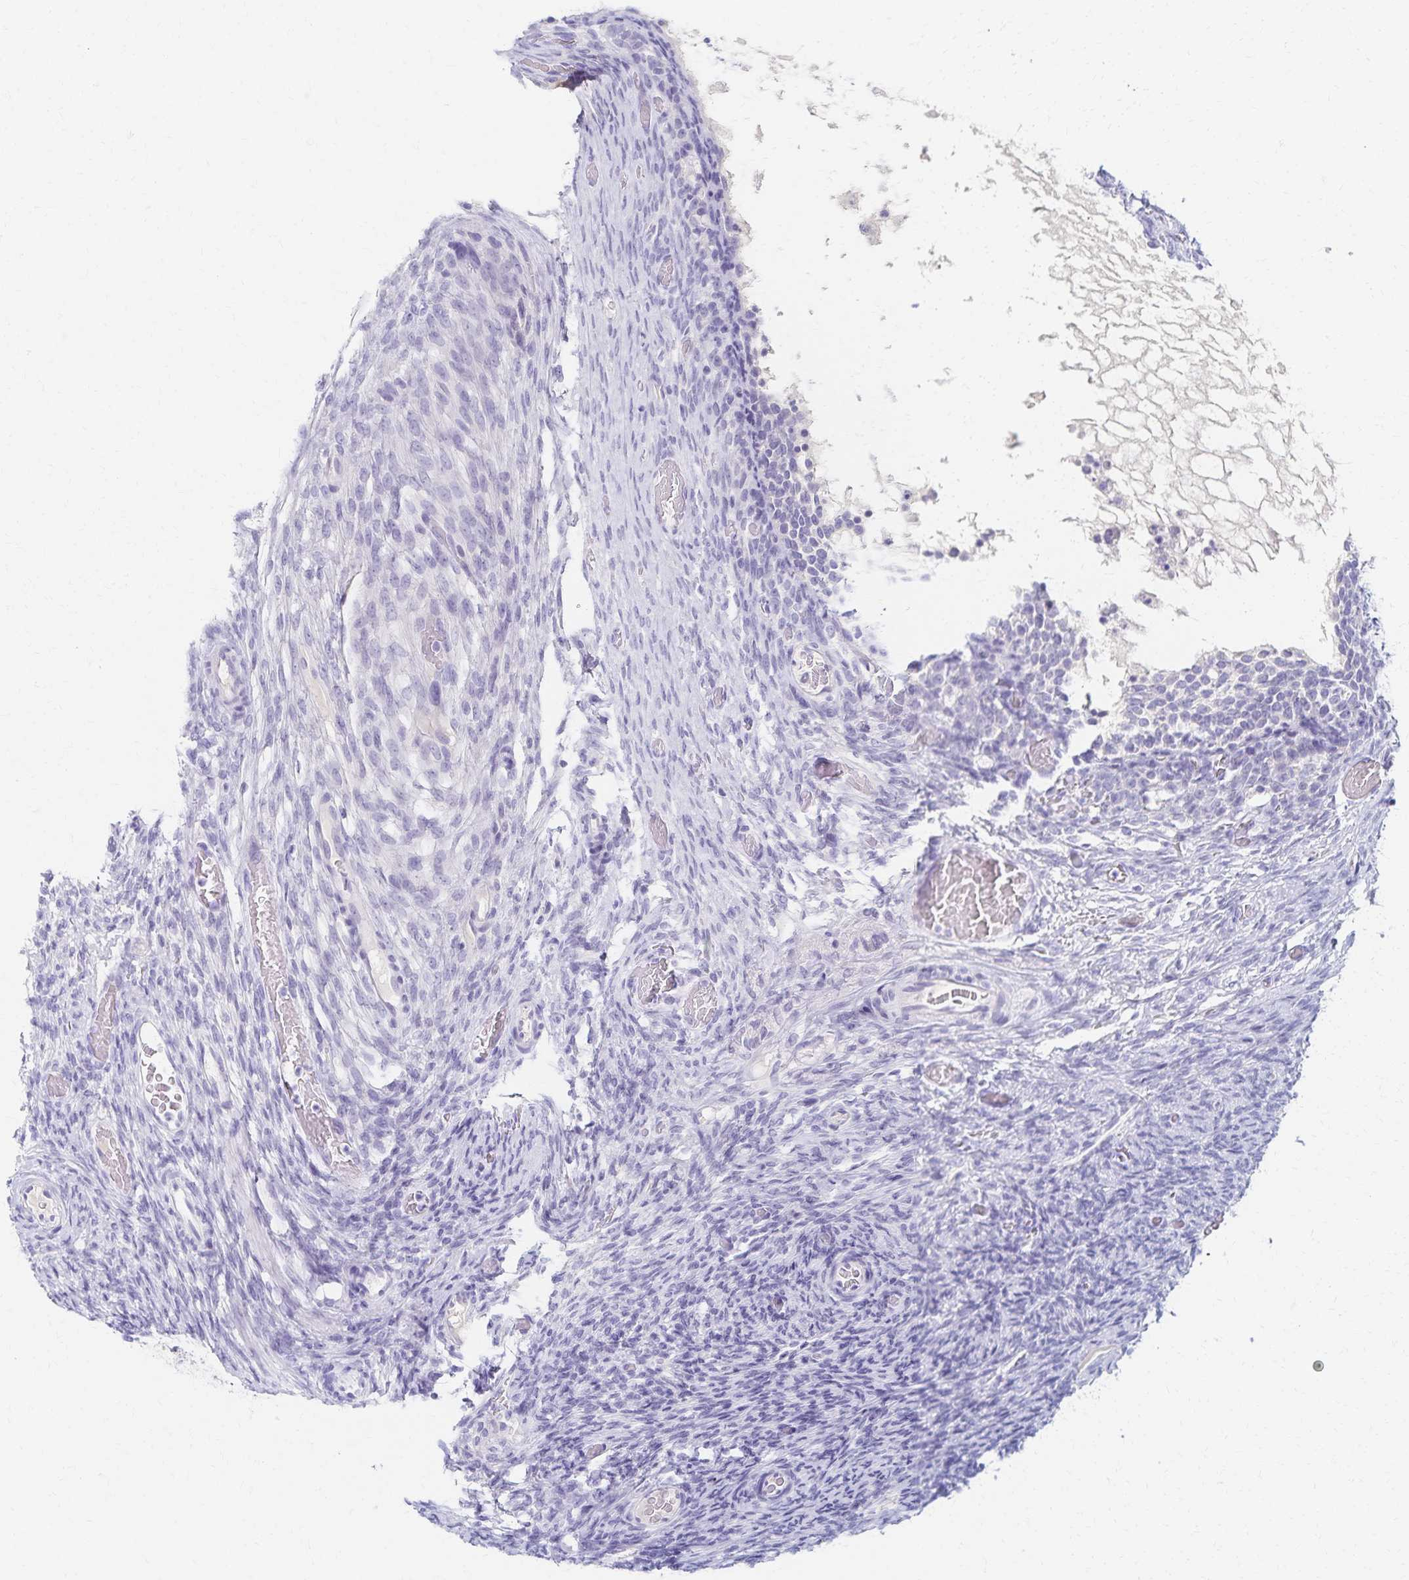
{"staining": {"intensity": "negative", "quantity": "none", "location": "none"}, "tissue": "ovary", "cell_type": "Follicle cells", "image_type": "normal", "snomed": [{"axis": "morphology", "description": "Normal tissue, NOS"}, {"axis": "topography", "description": "Ovary"}], "caption": "Human ovary stained for a protein using immunohistochemistry (IHC) displays no positivity in follicle cells.", "gene": "C2orf50", "patient": {"sex": "female", "age": 34}}